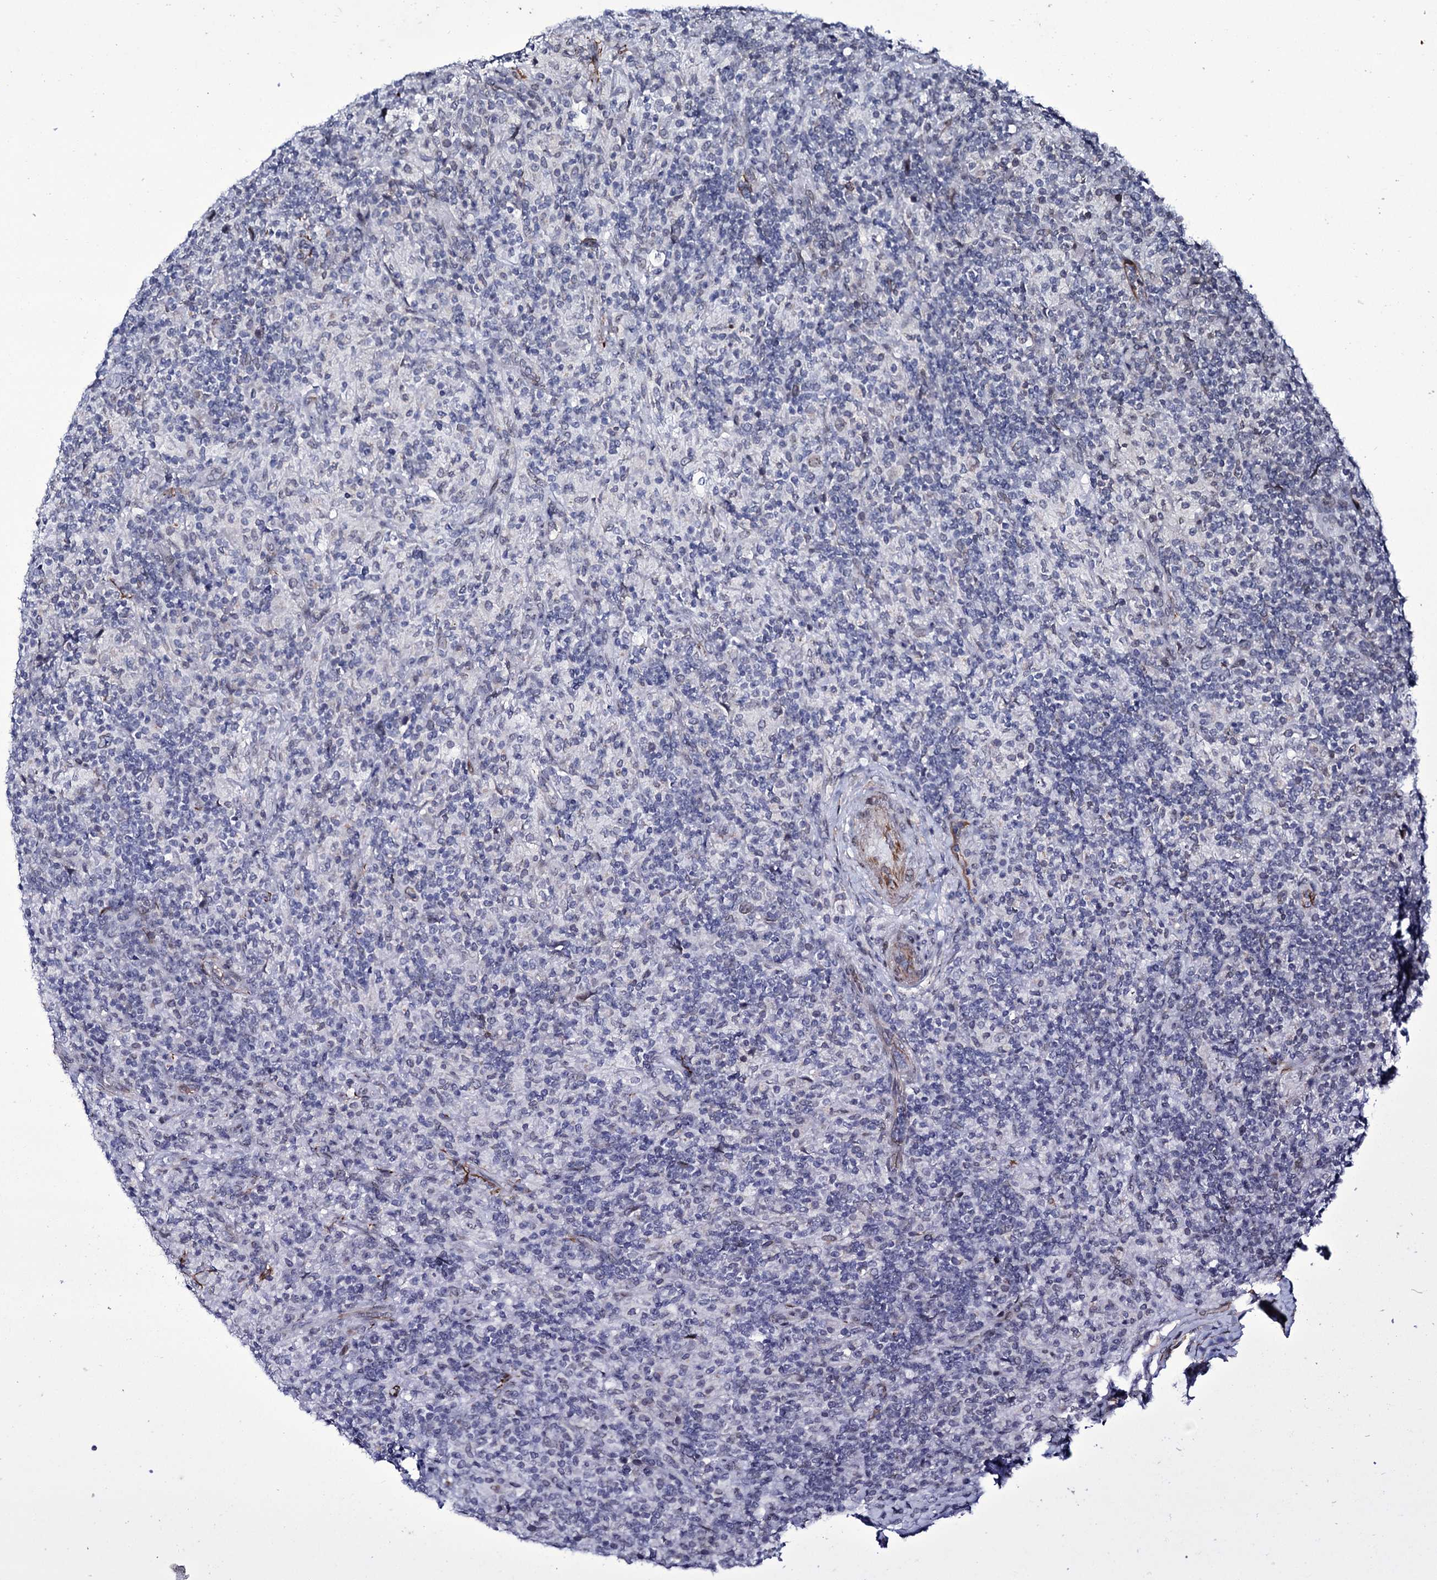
{"staining": {"intensity": "negative", "quantity": "none", "location": "none"}, "tissue": "lymphoma", "cell_type": "Tumor cells", "image_type": "cancer", "snomed": [{"axis": "morphology", "description": "Hodgkin's disease, NOS"}, {"axis": "topography", "description": "Lymph node"}], "caption": "IHC photomicrograph of lymphoma stained for a protein (brown), which exhibits no expression in tumor cells. (DAB immunohistochemistry visualized using brightfield microscopy, high magnification).", "gene": "ZC3H12C", "patient": {"sex": "male", "age": 70}}